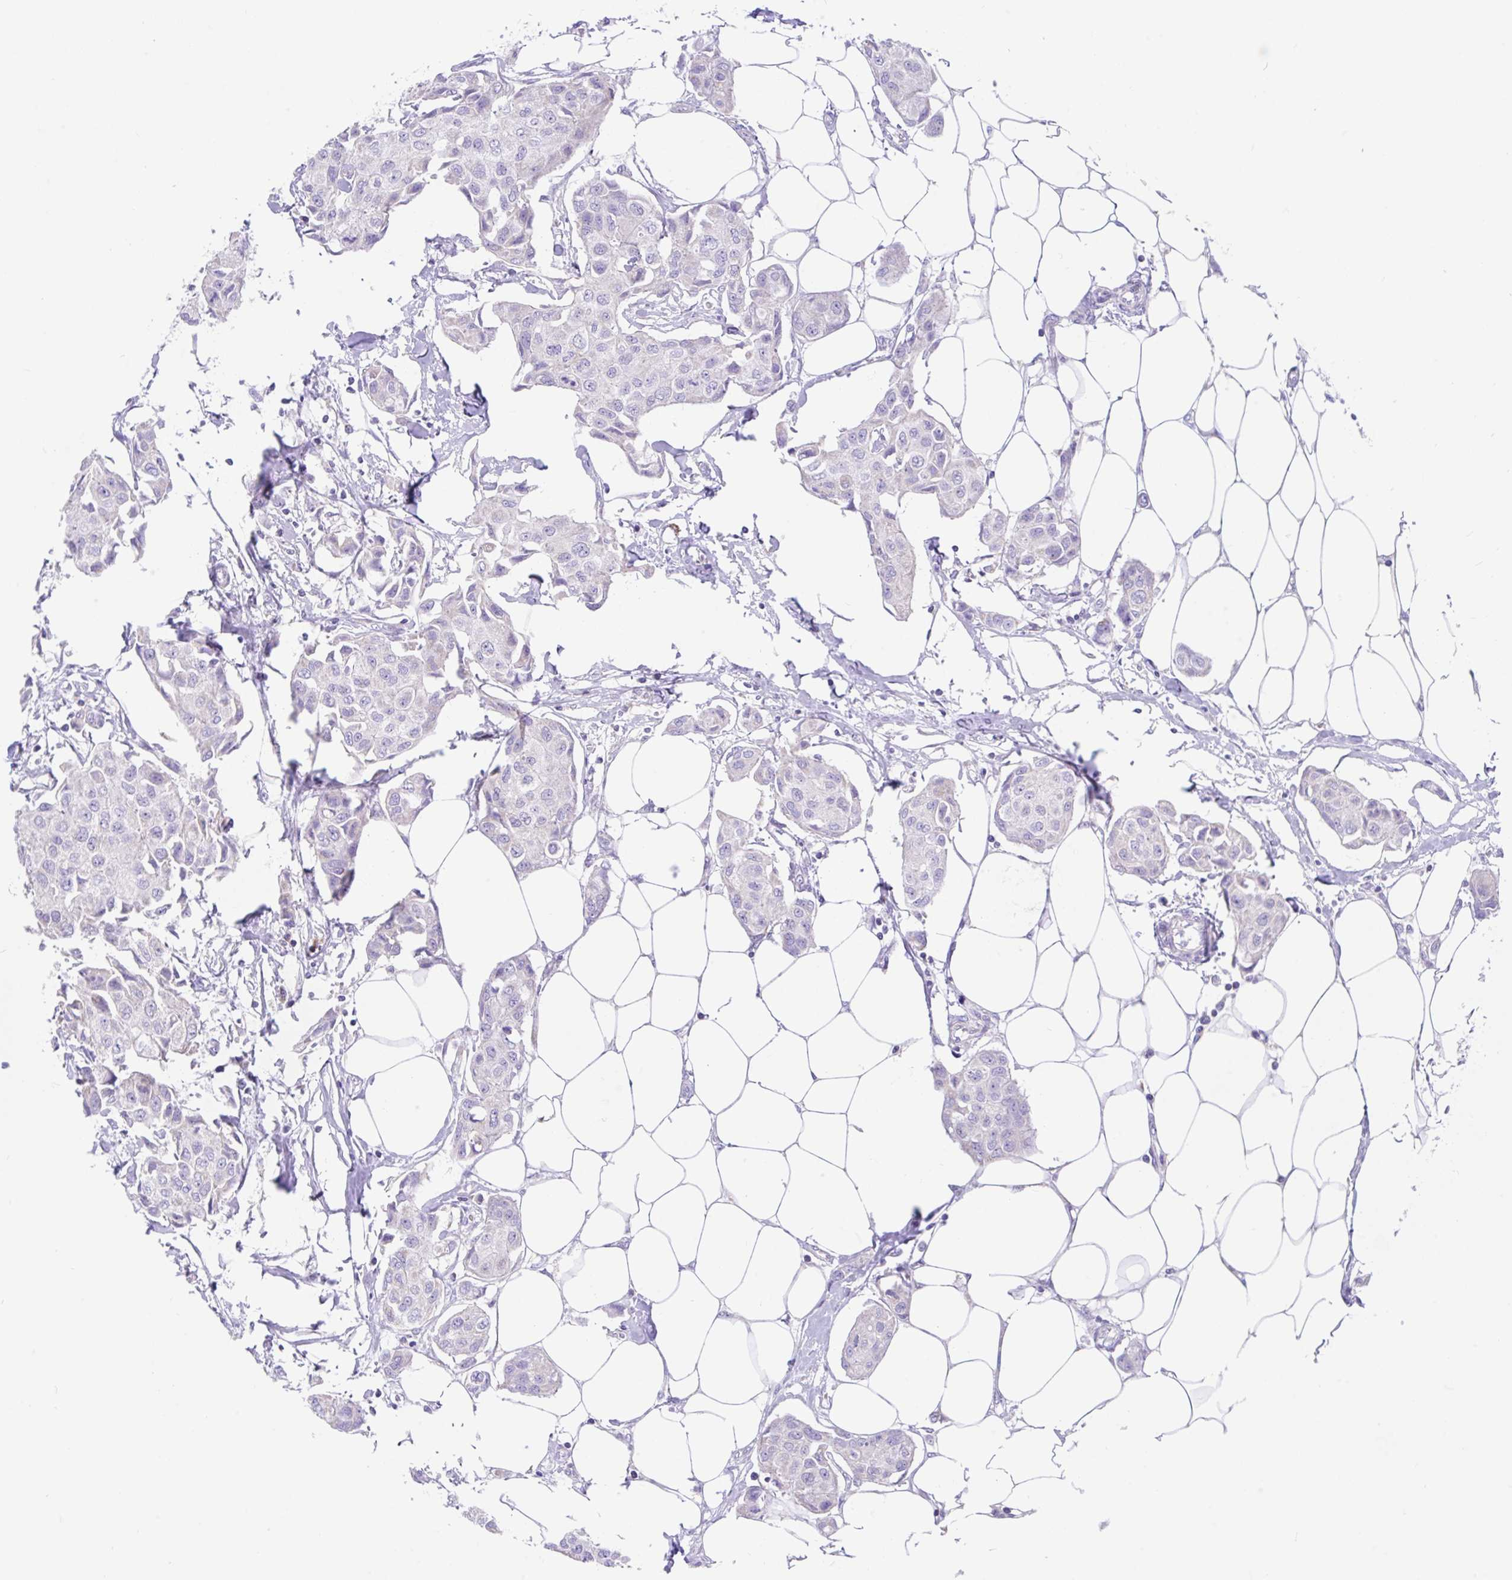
{"staining": {"intensity": "negative", "quantity": "none", "location": "none"}, "tissue": "breast cancer", "cell_type": "Tumor cells", "image_type": "cancer", "snomed": [{"axis": "morphology", "description": "Duct carcinoma"}, {"axis": "topography", "description": "Breast"}, {"axis": "topography", "description": "Lymph node"}], "caption": "Immunohistochemistry (IHC) of intraductal carcinoma (breast) demonstrates no expression in tumor cells.", "gene": "CCSAP", "patient": {"sex": "female", "age": 80}}